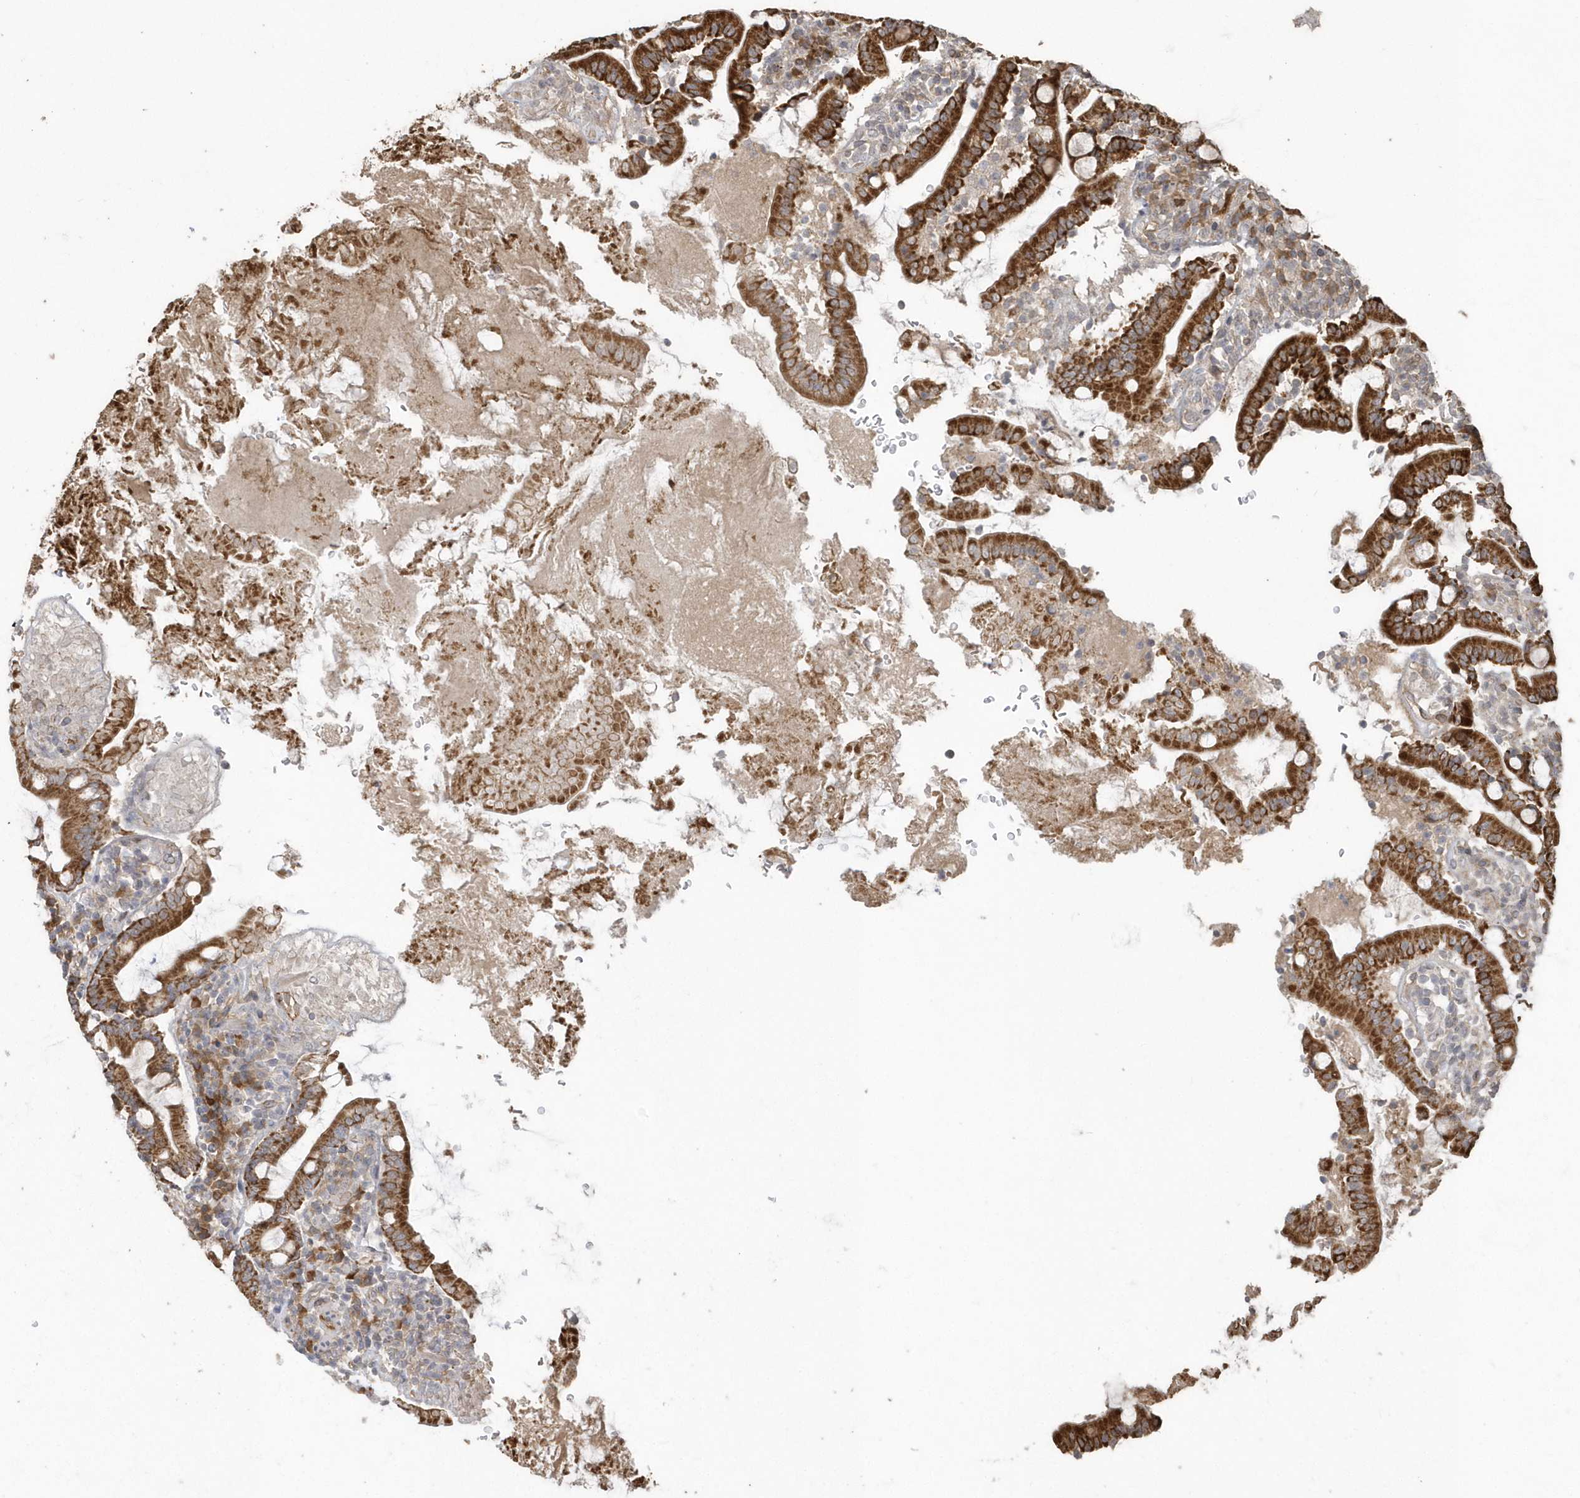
{"staining": {"intensity": "strong", "quantity": ">75%", "location": "cytoplasmic/membranous"}, "tissue": "duodenum", "cell_type": "Glandular cells", "image_type": "normal", "snomed": [{"axis": "morphology", "description": "Normal tissue, NOS"}, {"axis": "topography", "description": "Duodenum"}], "caption": "Duodenum stained with a brown dye exhibits strong cytoplasmic/membranous positive expression in about >75% of glandular cells.", "gene": "HERPUD1", "patient": {"sex": "male", "age": 35}}